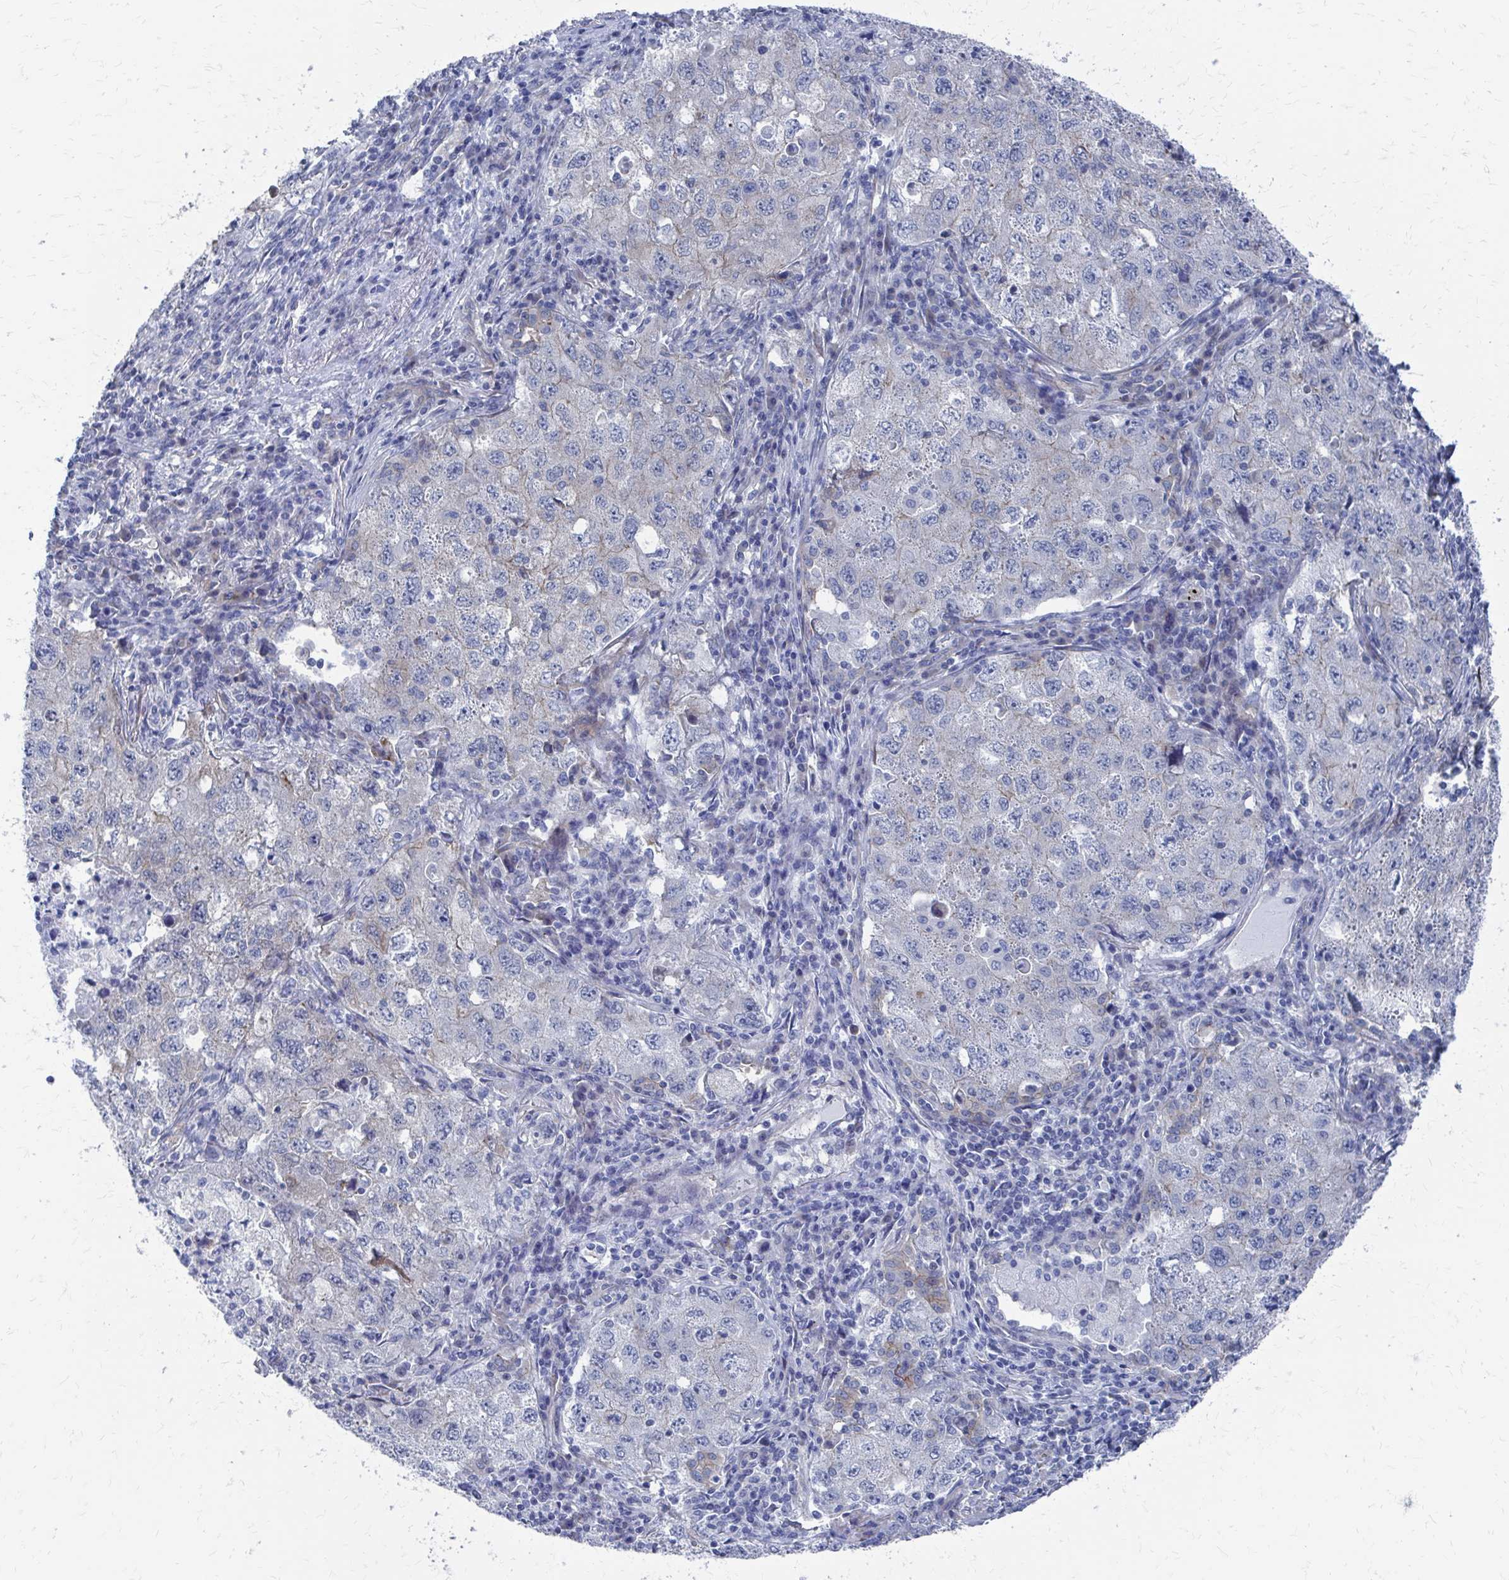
{"staining": {"intensity": "negative", "quantity": "none", "location": "none"}, "tissue": "lung cancer", "cell_type": "Tumor cells", "image_type": "cancer", "snomed": [{"axis": "morphology", "description": "Adenocarcinoma, NOS"}, {"axis": "topography", "description": "Lung"}], "caption": "Image shows no significant protein expression in tumor cells of adenocarcinoma (lung). (Stains: DAB (3,3'-diaminobenzidine) immunohistochemistry with hematoxylin counter stain, Microscopy: brightfield microscopy at high magnification).", "gene": "PLEKHG7", "patient": {"sex": "female", "age": 57}}